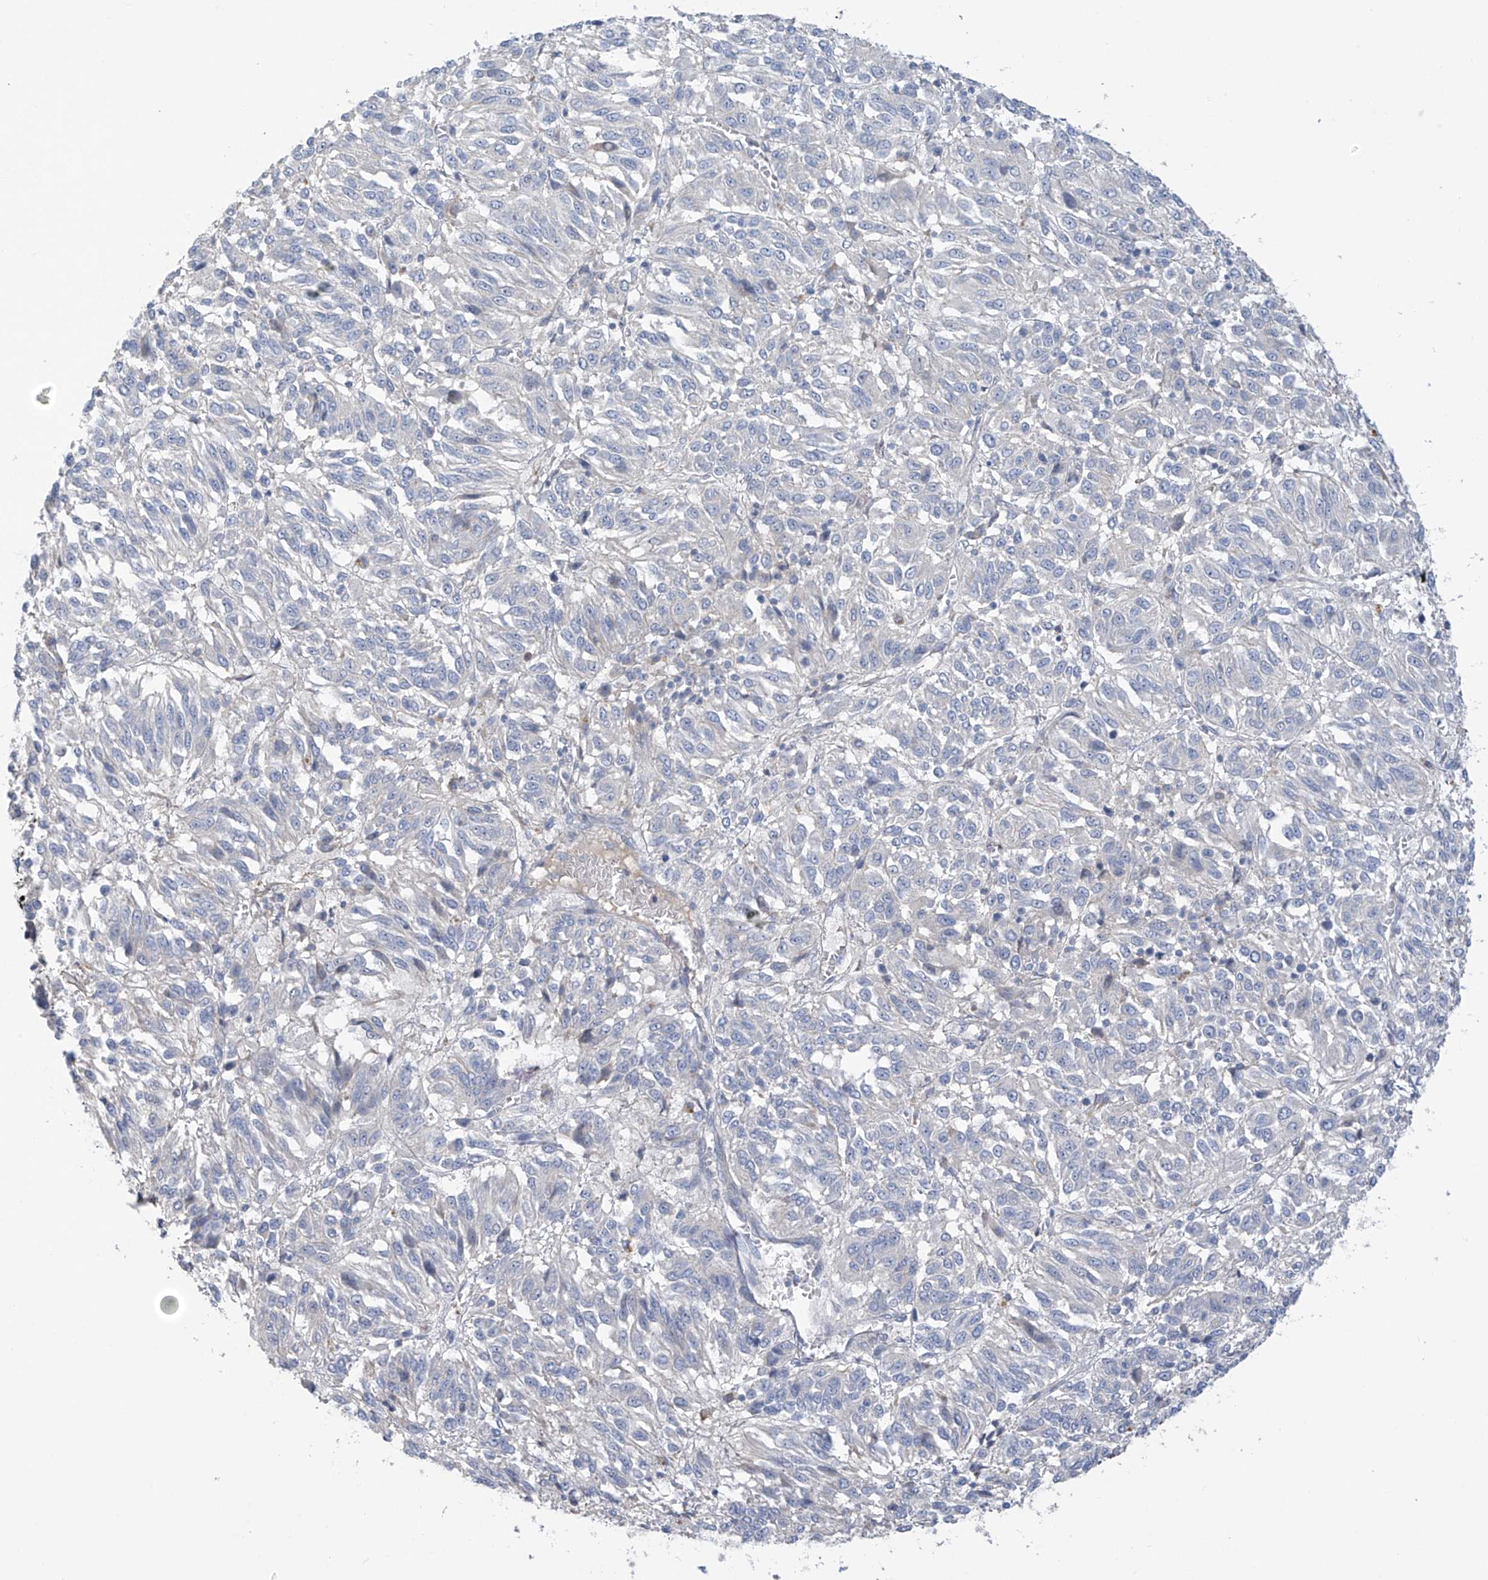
{"staining": {"intensity": "negative", "quantity": "none", "location": "none"}, "tissue": "melanoma", "cell_type": "Tumor cells", "image_type": "cancer", "snomed": [{"axis": "morphology", "description": "Malignant melanoma, Metastatic site"}, {"axis": "topography", "description": "Lung"}], "caption": "IHC photomicrograph of neoplastic tissue: malignant melanoma (metastatic site) stained with DAB exhibits no significant protein positivity in tumor cells.", "gene": "PRSS12", "patient": {"sex": "male", "age": 64}}